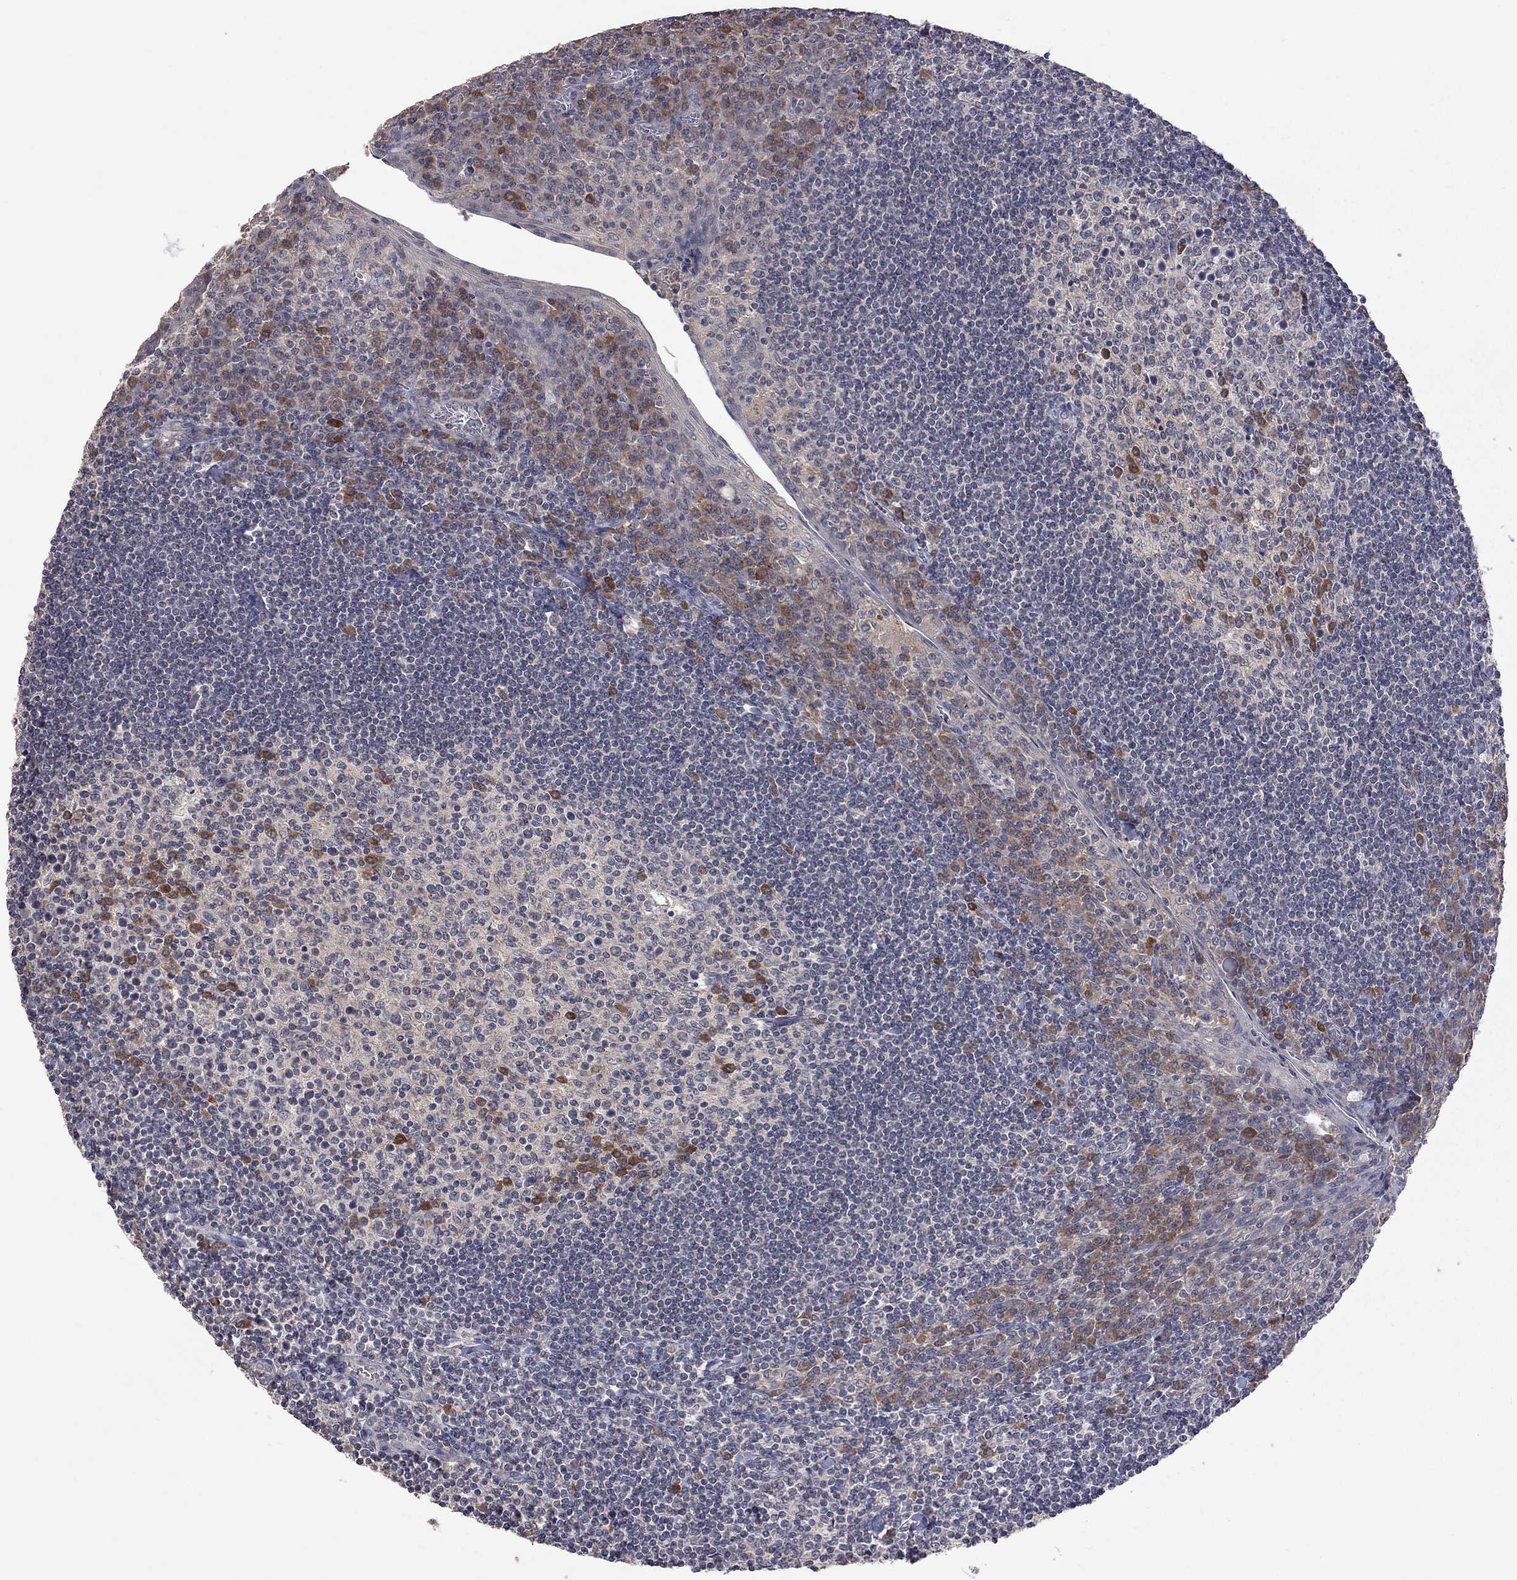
{"staining": {"intensity": "moderate", "quantity": "<25%", "location": "cytoplasmic/membranous"}, "tissue": "tonsil", "cell_type": "Germinal center cells", "image_type": "normal", "snomed": [{"axis": "morphology", "description": "Normal tissue, NOS"}, {"axis": "topography", "description": "Tonsil"}], "caption": "Immunohistochemical staining of normal human tonsil shows low levels of moderate cytoplasmic/membranous positivity in about <25% of germinal center cells. (Stains: DAB in brown, nuclei in blue, Microscopy: brightfield microscopy at high magnification).", "gene": "HTR6", "patient": {"sex": "female", "age": 12}}